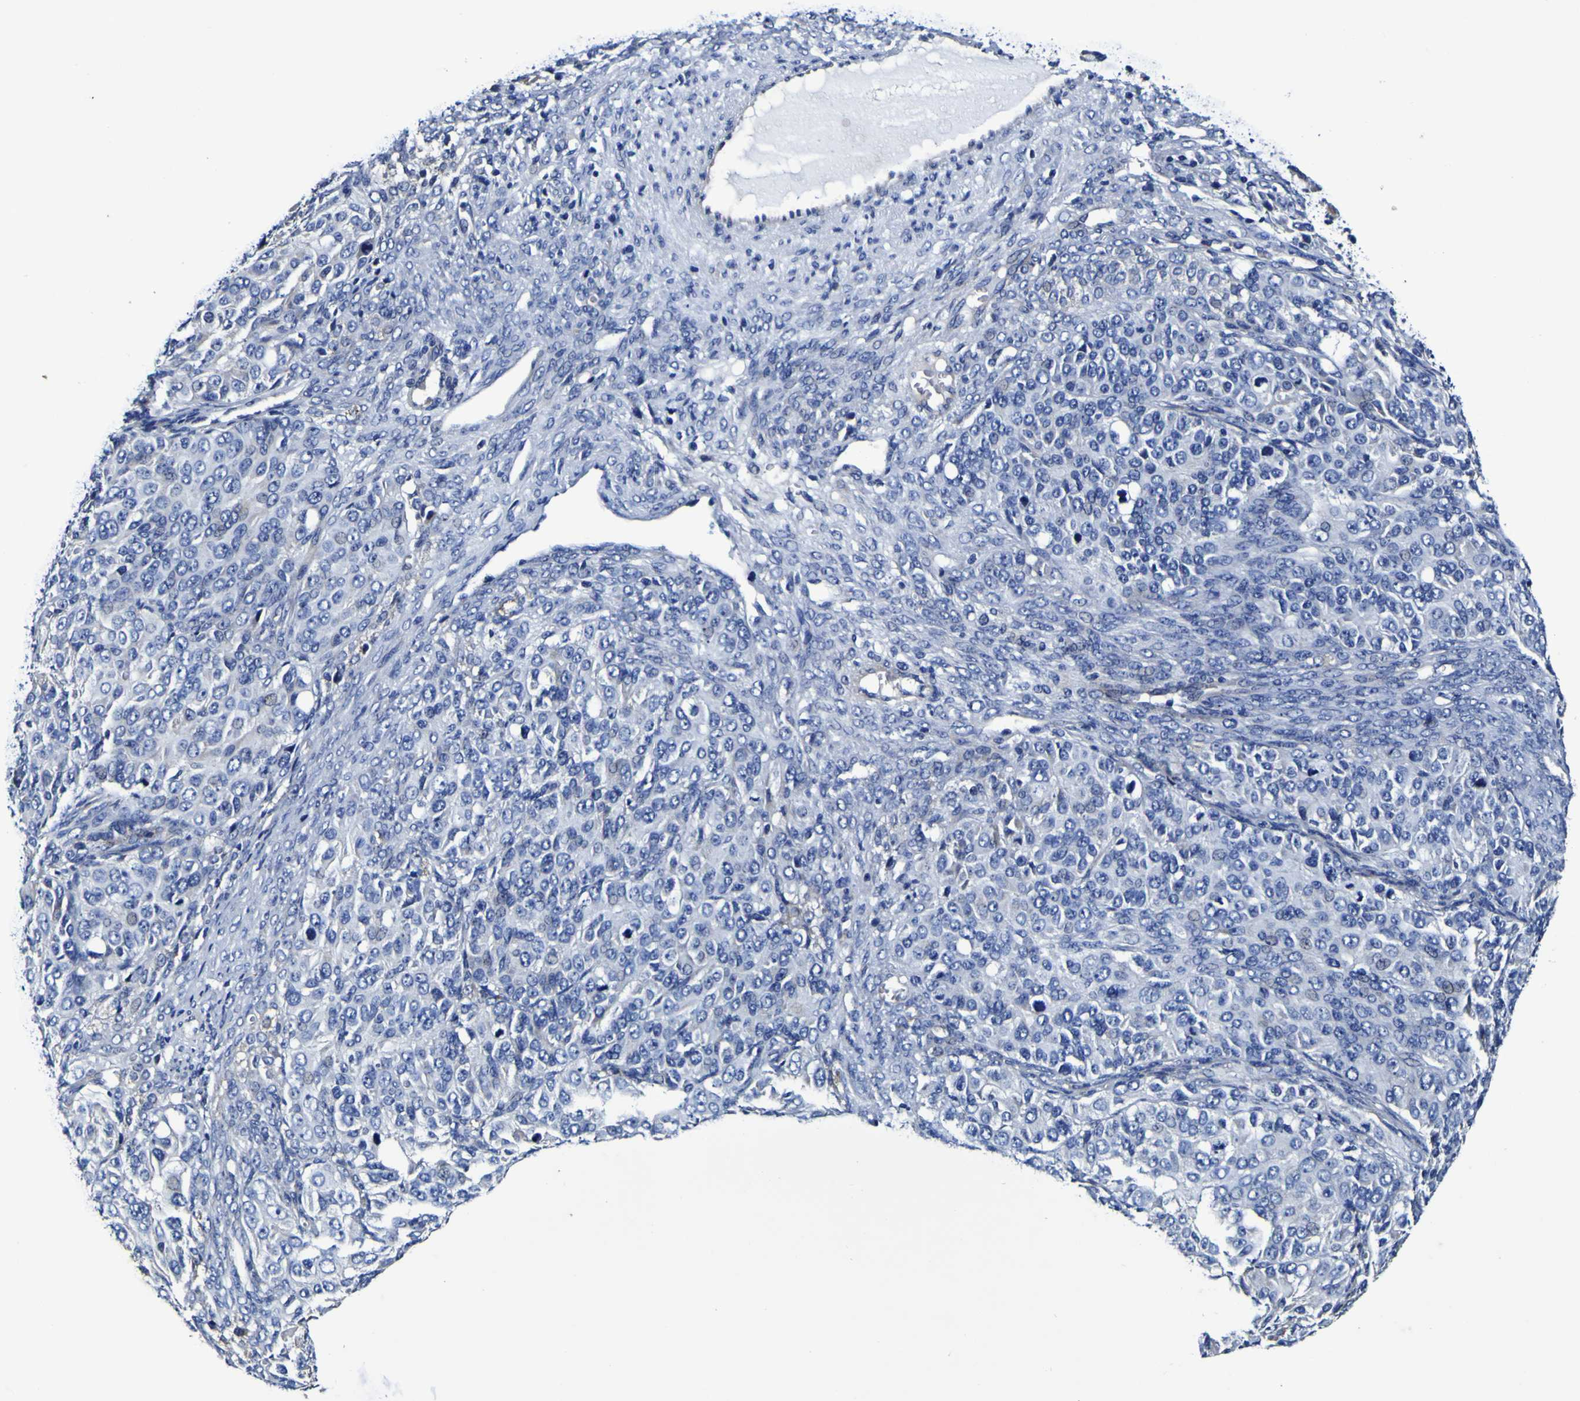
{"staining": {"intensity": "negative", "quantity": "none", "location": "none"}, "tissue": "ovarian cancer", "cell_type": "Tumor cells", "image_type": "cancer", "snomed": [{"axis": "morphology", "description": "Carcinoma, endometroid"}, {"axis": "topography", "description": "Ovary"}], "caption": "Immunohistochemical staining of endometroid carcinoma (ovarian) reveals no significant expression in tumor cells.", "gene": "PANK4", "patient": {"sex": "female", "age": 51}}